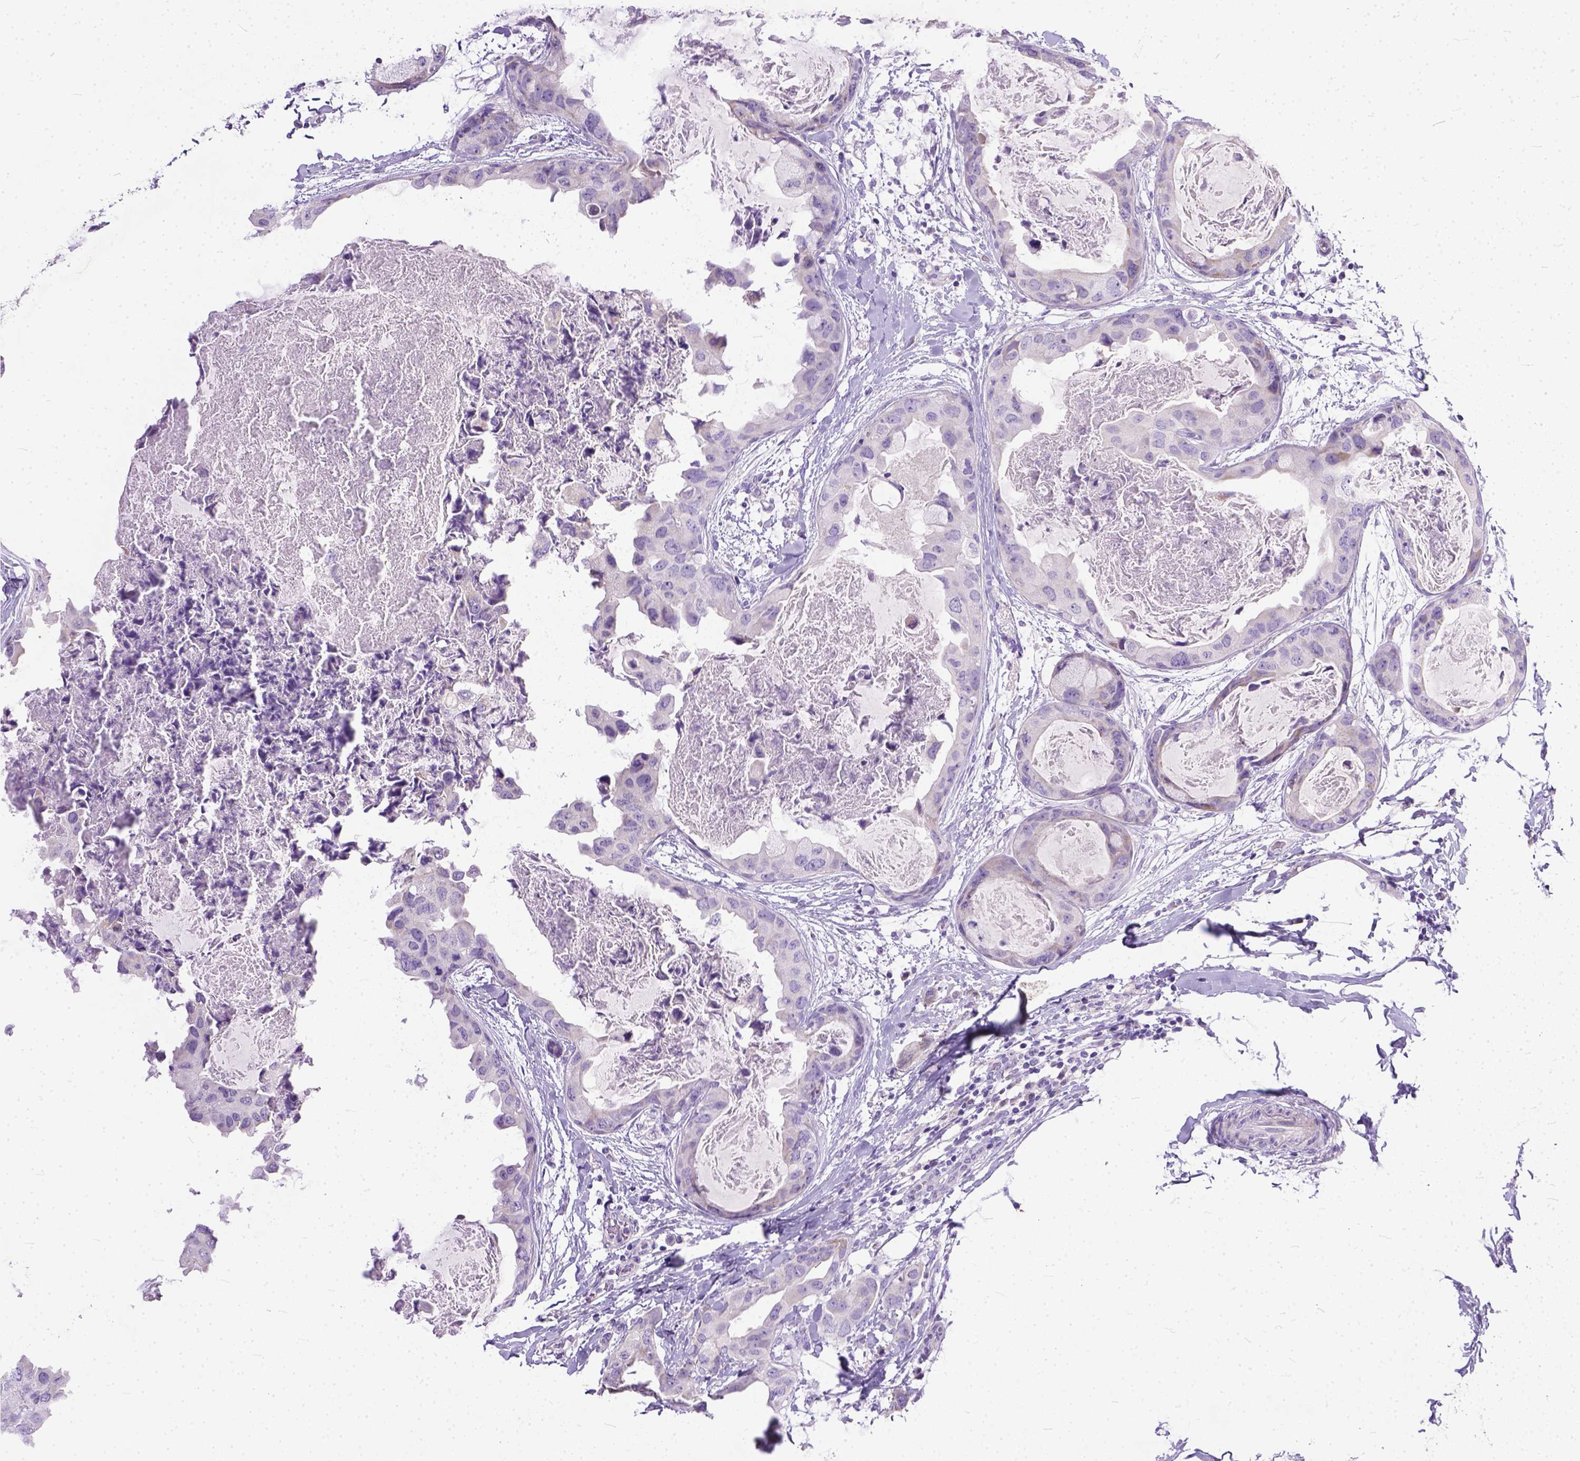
{"staining": {"intensity": "negative", "quantity": "none", "location": "none"}, "tissue": "breast cancer", "cell_type": "Tumor cells", "image_type": "cancer", "snomed": [{"axis": "morphology", "description": "Normal tissue, NOS"}, {"axis": "morphology", "description": "Duct carcinoma"}, {"axis": "topography", "description": "Breast"}], "caption": "The immunohistochemistry (IHC) histopathology image has no significant positivity in tumor cells of infiltrating ductal carcinoma (breast) tissue.", "gene": "PLK5", "patient": {"sex": "female", "age": 40}}